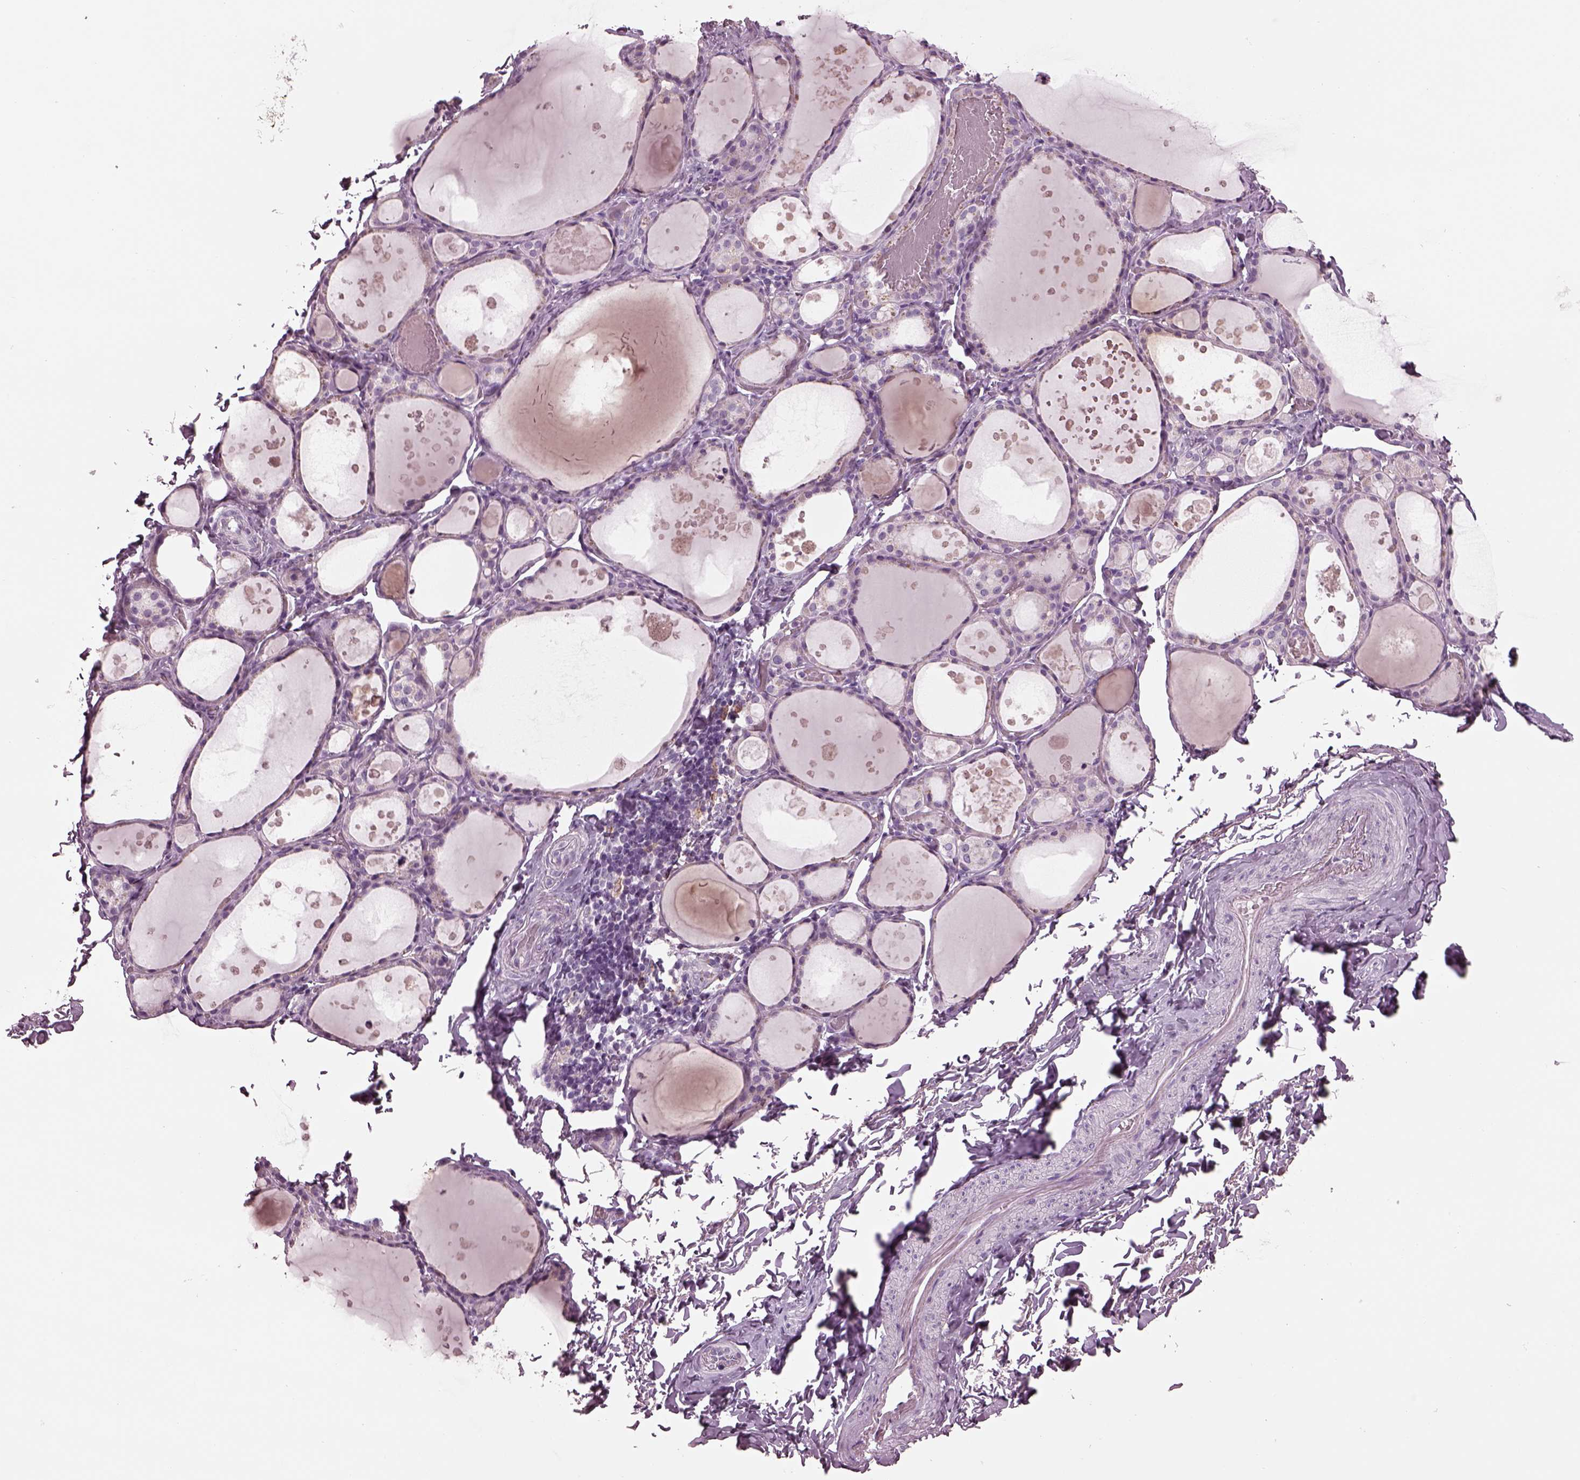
{"staining": {"intensity": "negative", "quantity": "none", "location": "none"}, "tissue": "thyroid gland", "cell_type": "Glandular cells", "image_type": "normal", "snomed": [{"axis": "morphology", "description": "Normal tissue, NOS"}, {"axis": "topography", "description": "Thyroid gland"}], "caption": "IHC photomicrograph of unremarkable human thyroid gland stained for a protein (brown), which reveals no expression in glandular cells.", "gene": "TMEM231", "patient": {"sex": "male", "age": 68}}